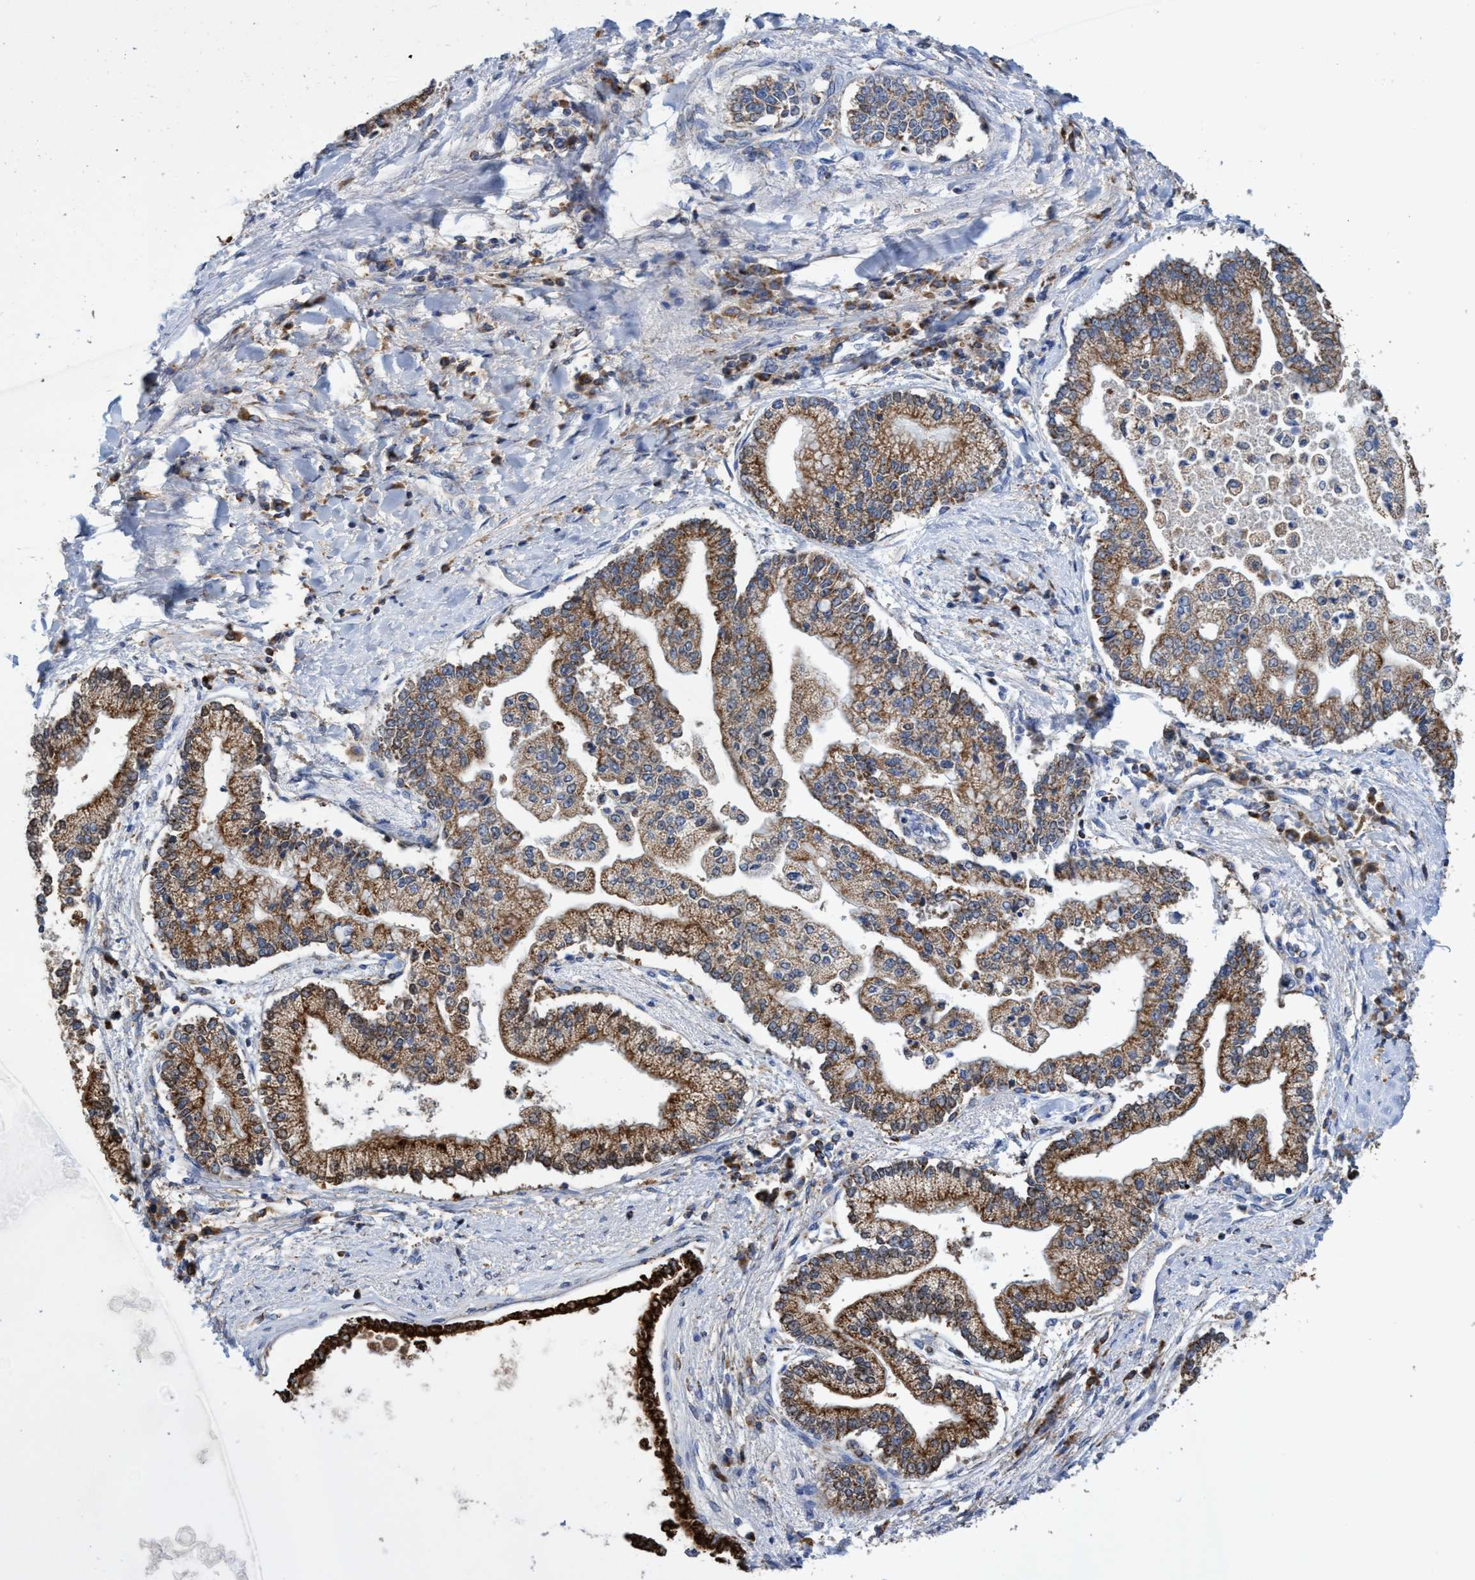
{"staining": {"intensity": "moderate", "quantity": ">75%", "location": "cytoplasmic/membranous"}, "tissue": "liver cancer", "cell_type": "Tumor cells", "image_type": "cancer", "snomed": [{"axis": "morphology", "description": "Cholangiocarcinoma"}, {"axis": "topography", "description": "Liver"}], "caption": "Liver cancer stained for a protein shows moderate cytoplasmic/membranous positivity in tumor cells. The staining was performed using DAB to visualize the protein expression in brown, while the nuclei were stained in blue with hematoxylin (Magnification: 20x).", "gene": "CRYZ", "patient": {"sex": "male", "age": 50}}